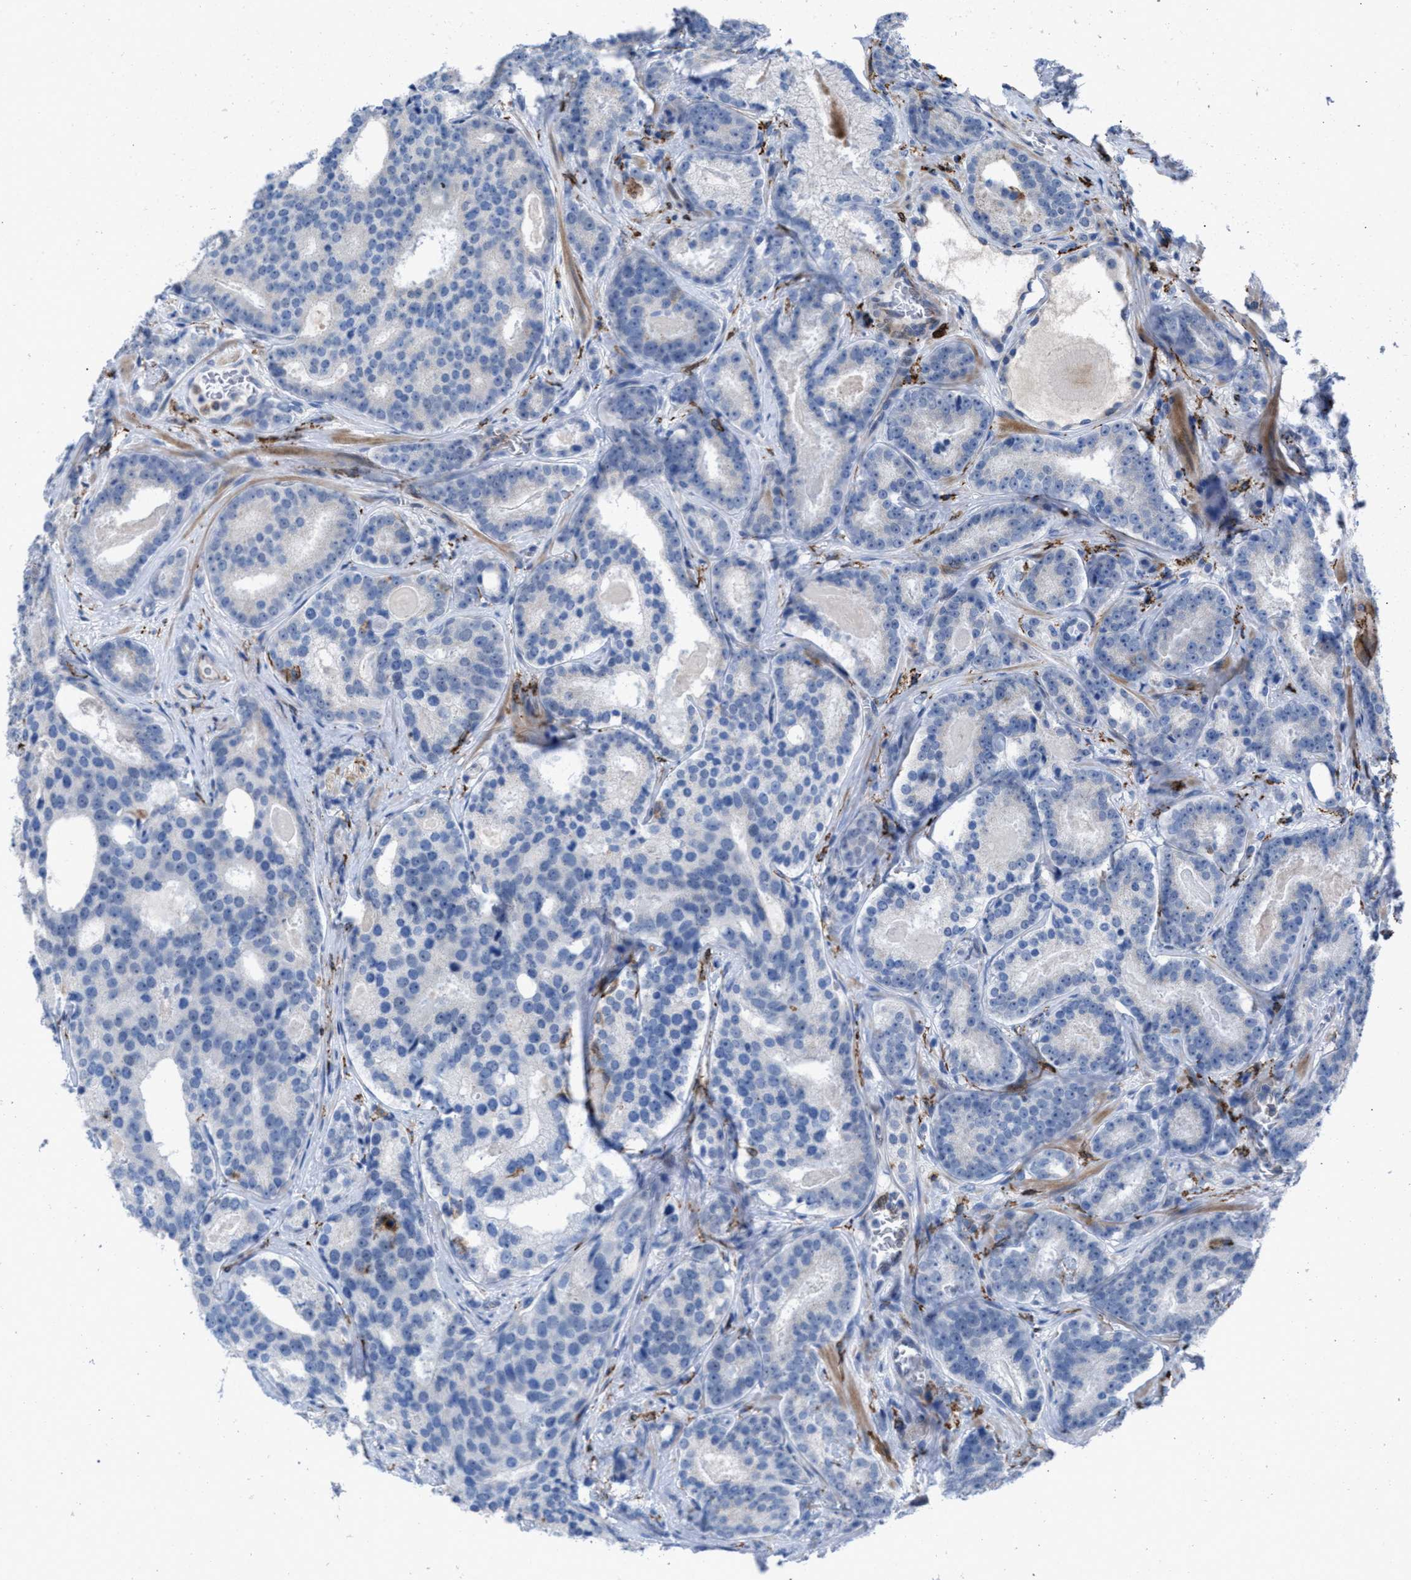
{"staining": {"intensity": "negative", "quantity": "none", "location": "none"}, "tissue": "prostate cancer", "cell_type": "Tumor cells", "image_type": "cancer", "snomed": [{"axis": "morphology", "description": "Adenocarcinoma, High grade"}, {"axis": "topography", "description": "Prostate"}], "caption": "Tumor cells are negative for brown protein staining in prostate cancer (adenocarcinoma (high-grade)).", "gene": "SLC47A1", "patient": {"sex": "male", "age": 60}}